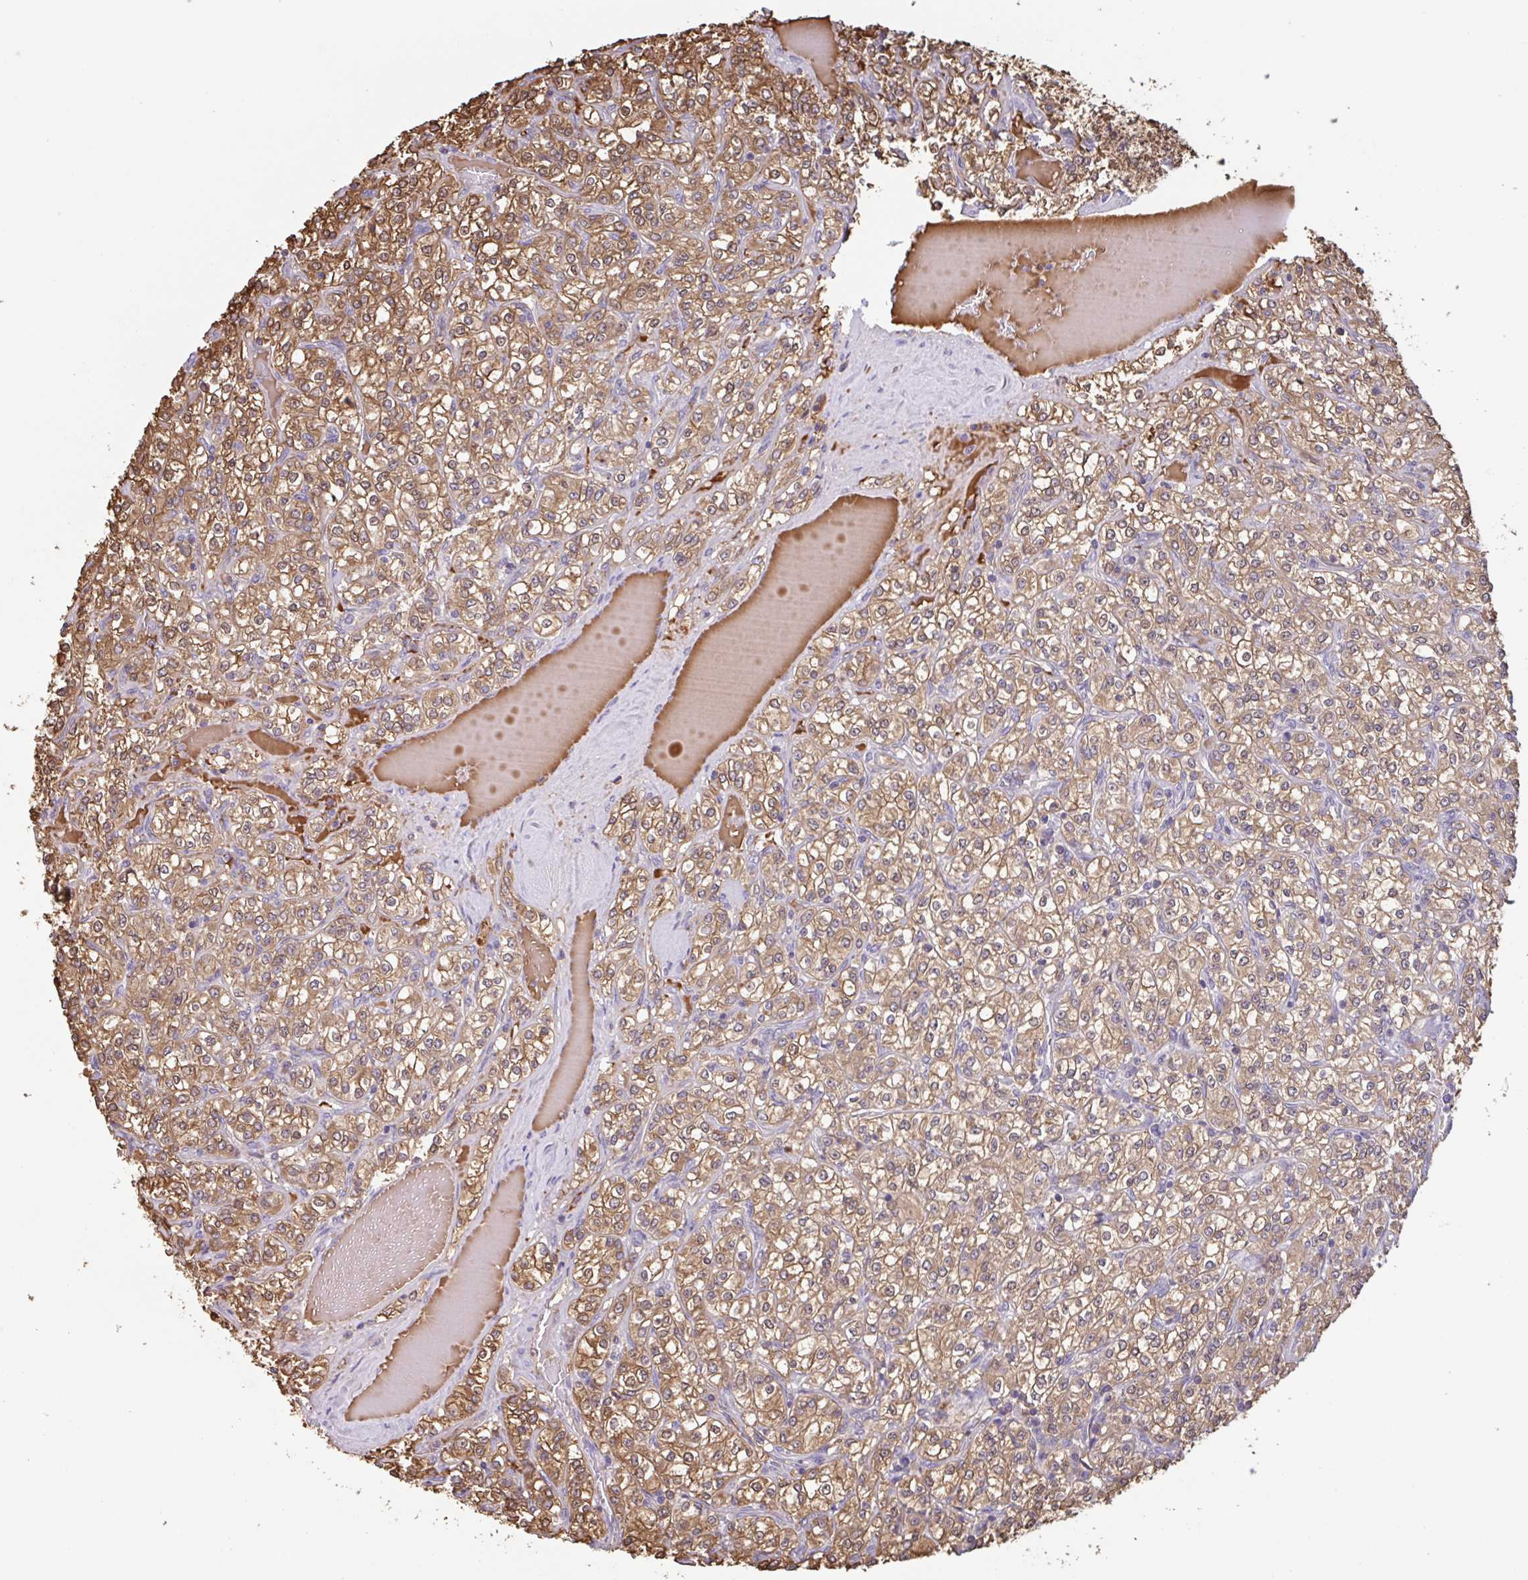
{"staining": {"intensity": "moderate", "quantity": ">75%", "location": "cytoplasmic/membranous"}, "tissue": "renal cancer", "cell_type": "Tumor cells", "image_type": "cancer", "snomed": [{"axis": "morphology", "description": "Adenocarcinoma, NOS"}, {"axis": "topography", "description": "Kidney"}], "caption": "There is medium levels of moderate cytoplasmic/membranous expression in tumor cells of renal cancer, as demonstrated by immunohistochemical staining (brown color).", "gene": "OTOP2", "patient": {"sex": "male", "age": 77}}